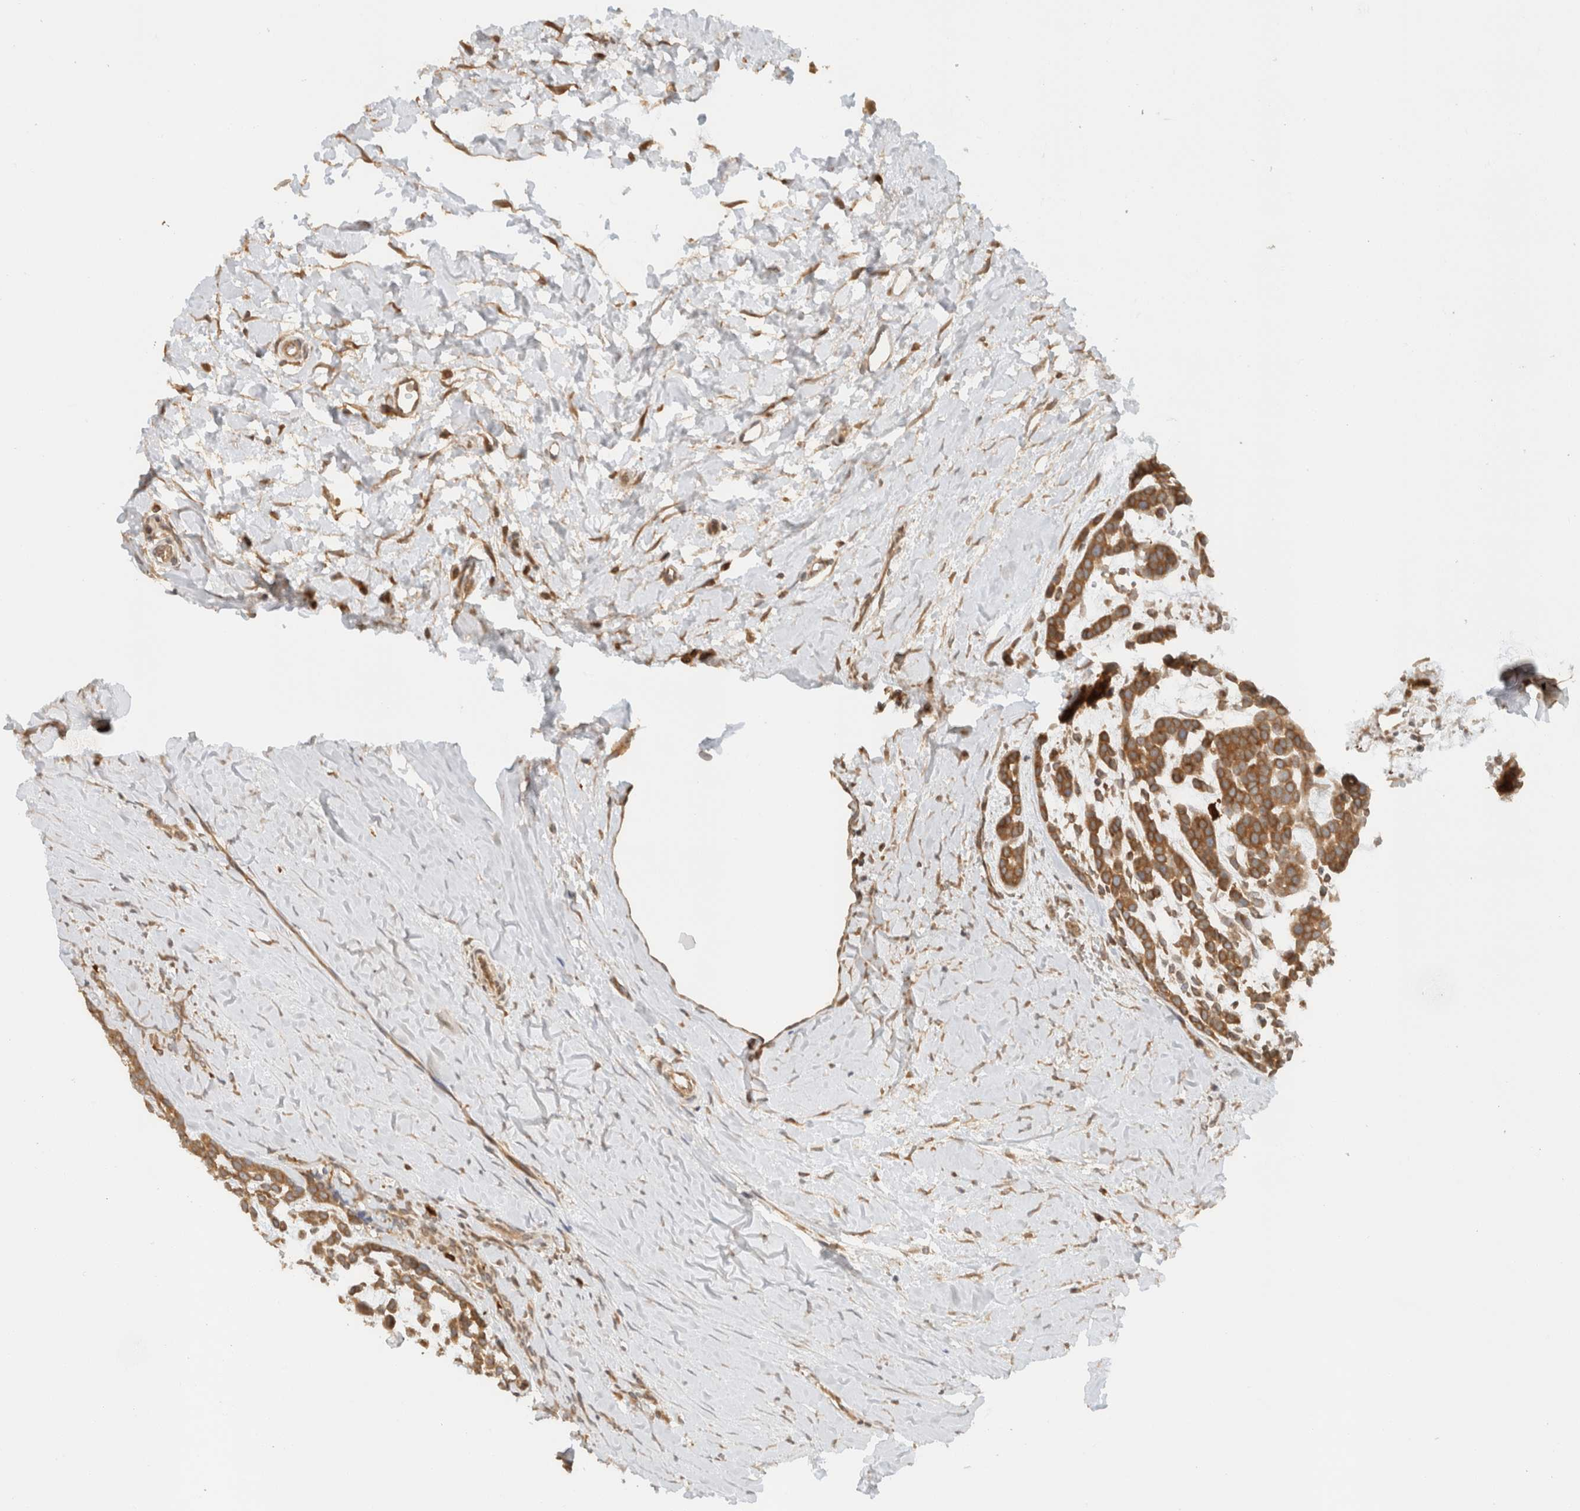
{"staining": {"intensity": "moderate", "quantity": ">75%", "location": "cytoplasmic/membranous"}, "tissue": "head and neck cancer", "cell_type": "Tumor cells", "image_type": "cancer", "snomed": [{"axis": "morphology", "description": "Adenocarcinoma, NOS"}, {"axis": "morphology", "description": "Adenoma, NOS"}, {"axis": "topography", "description": "Head-Neck"}], "caption": "Protein analysis of head and neck cancer tissue reveals moderate cytoplasmic/membranous staining in about >75% of tumor cells.", "gene": "ARFGEF2", "patient": {"sex": "female", "age": 55}}